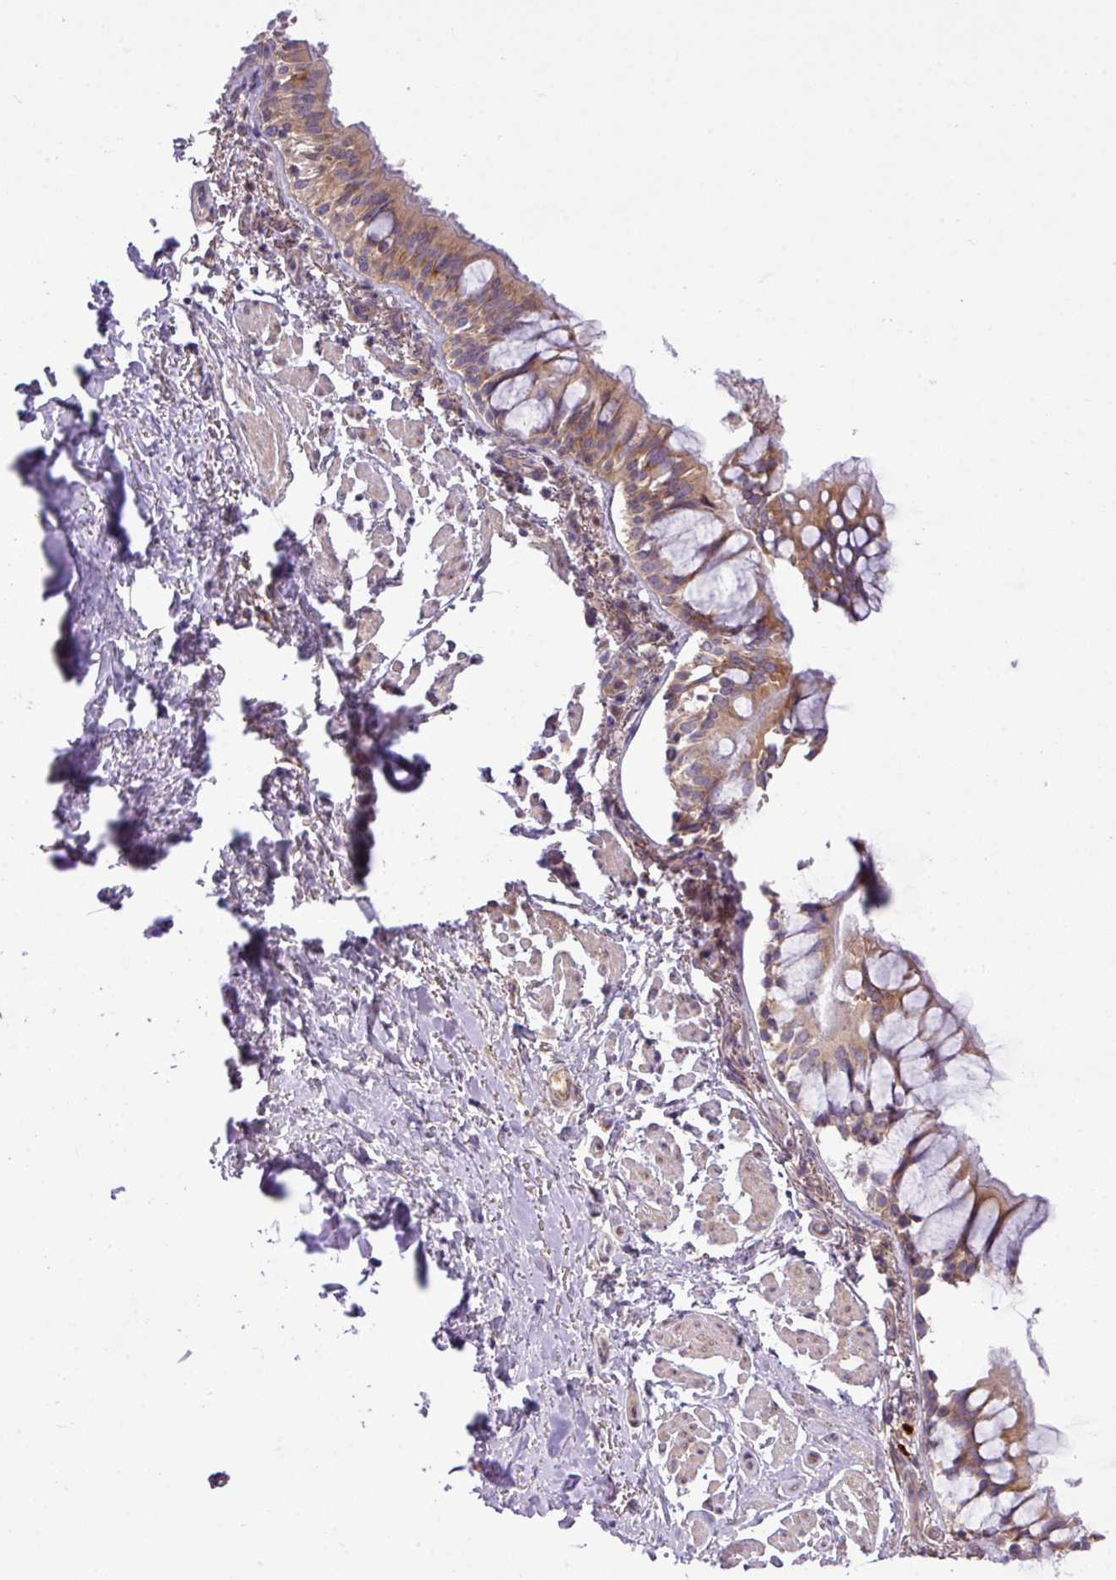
{"staining": {"intensity": "moderate", "quantity": ">75%", "location": "cytoplasmic/membranous"}, "tissue": "bronchus", "cell_type": "Respiratory epithelial cells", "image_type": "normal", "snomed": [{"axis": "morphology", "description": "Normal tissue, NOS"}, {"axis": "topography", "description": "Bronchus"}], "caption": "DAB (3,3'-diaminobenzidine) immunohistochemical staining of unremarkable bronchus reveals moderate cytoplasmic/membranous protein staining in about >75% of respiratory epithelial cells.", "gene": "FAM222B", "patient": {"sex": "male", "age": 70}}